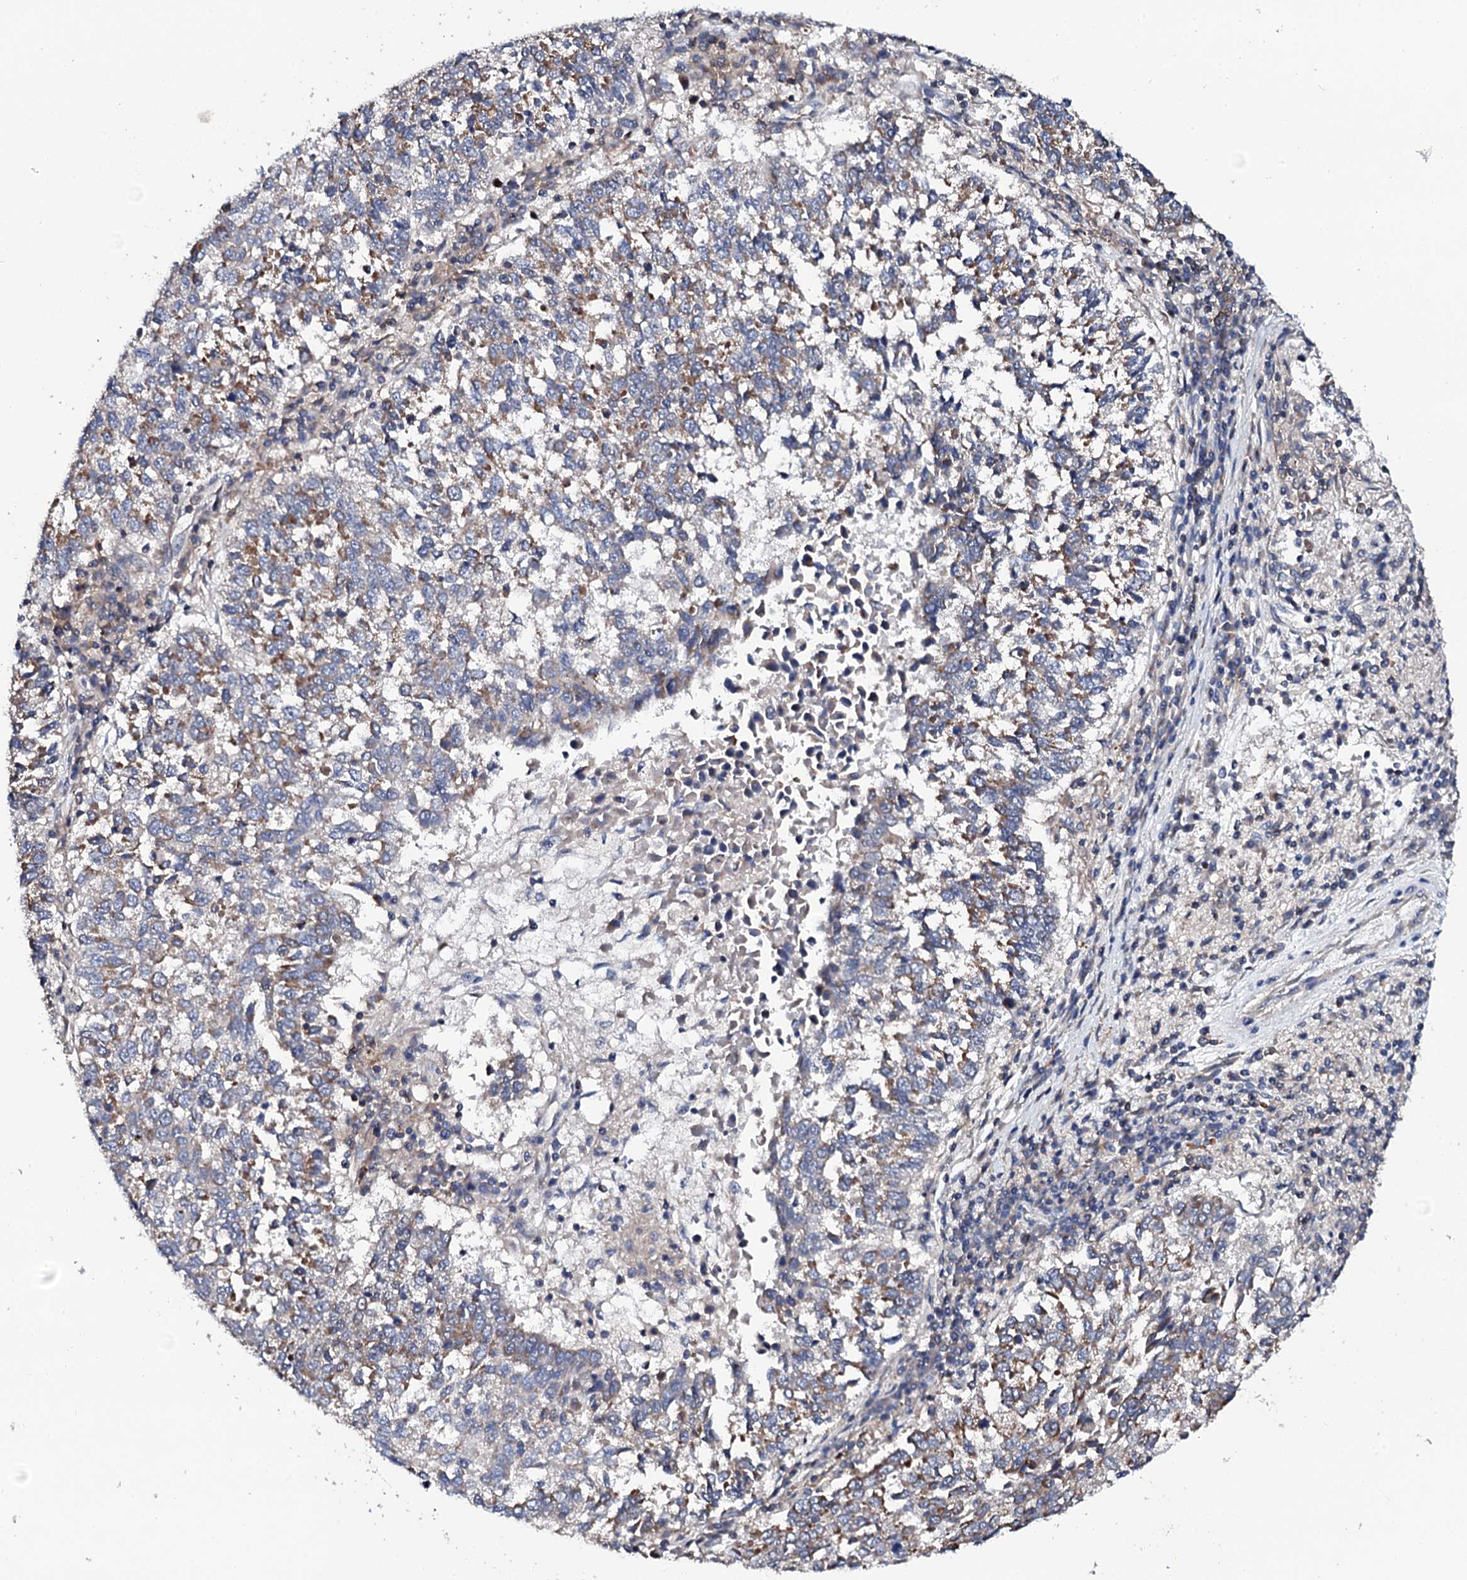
{"staining": {"intensity": "weak", "quantity": "<25%", "location": "cytoplasmic/membranous"}, "tissue": "lung cancer", "cell_type": "Tumor cells", "image_type": "cancer", "snomed": [{"axis": "morphology", "description": "Squamous cell carcinoma, NOS"}, {"axis": "topography", "description": "Lung"}], "caption": "IHC micrograph of human squamous cell carcinoma (lung) stained for a protein (brown), which displays no positivity in tumor cells.", "gene": "COG4", "patient": {"sex": "male", "age": 73}}